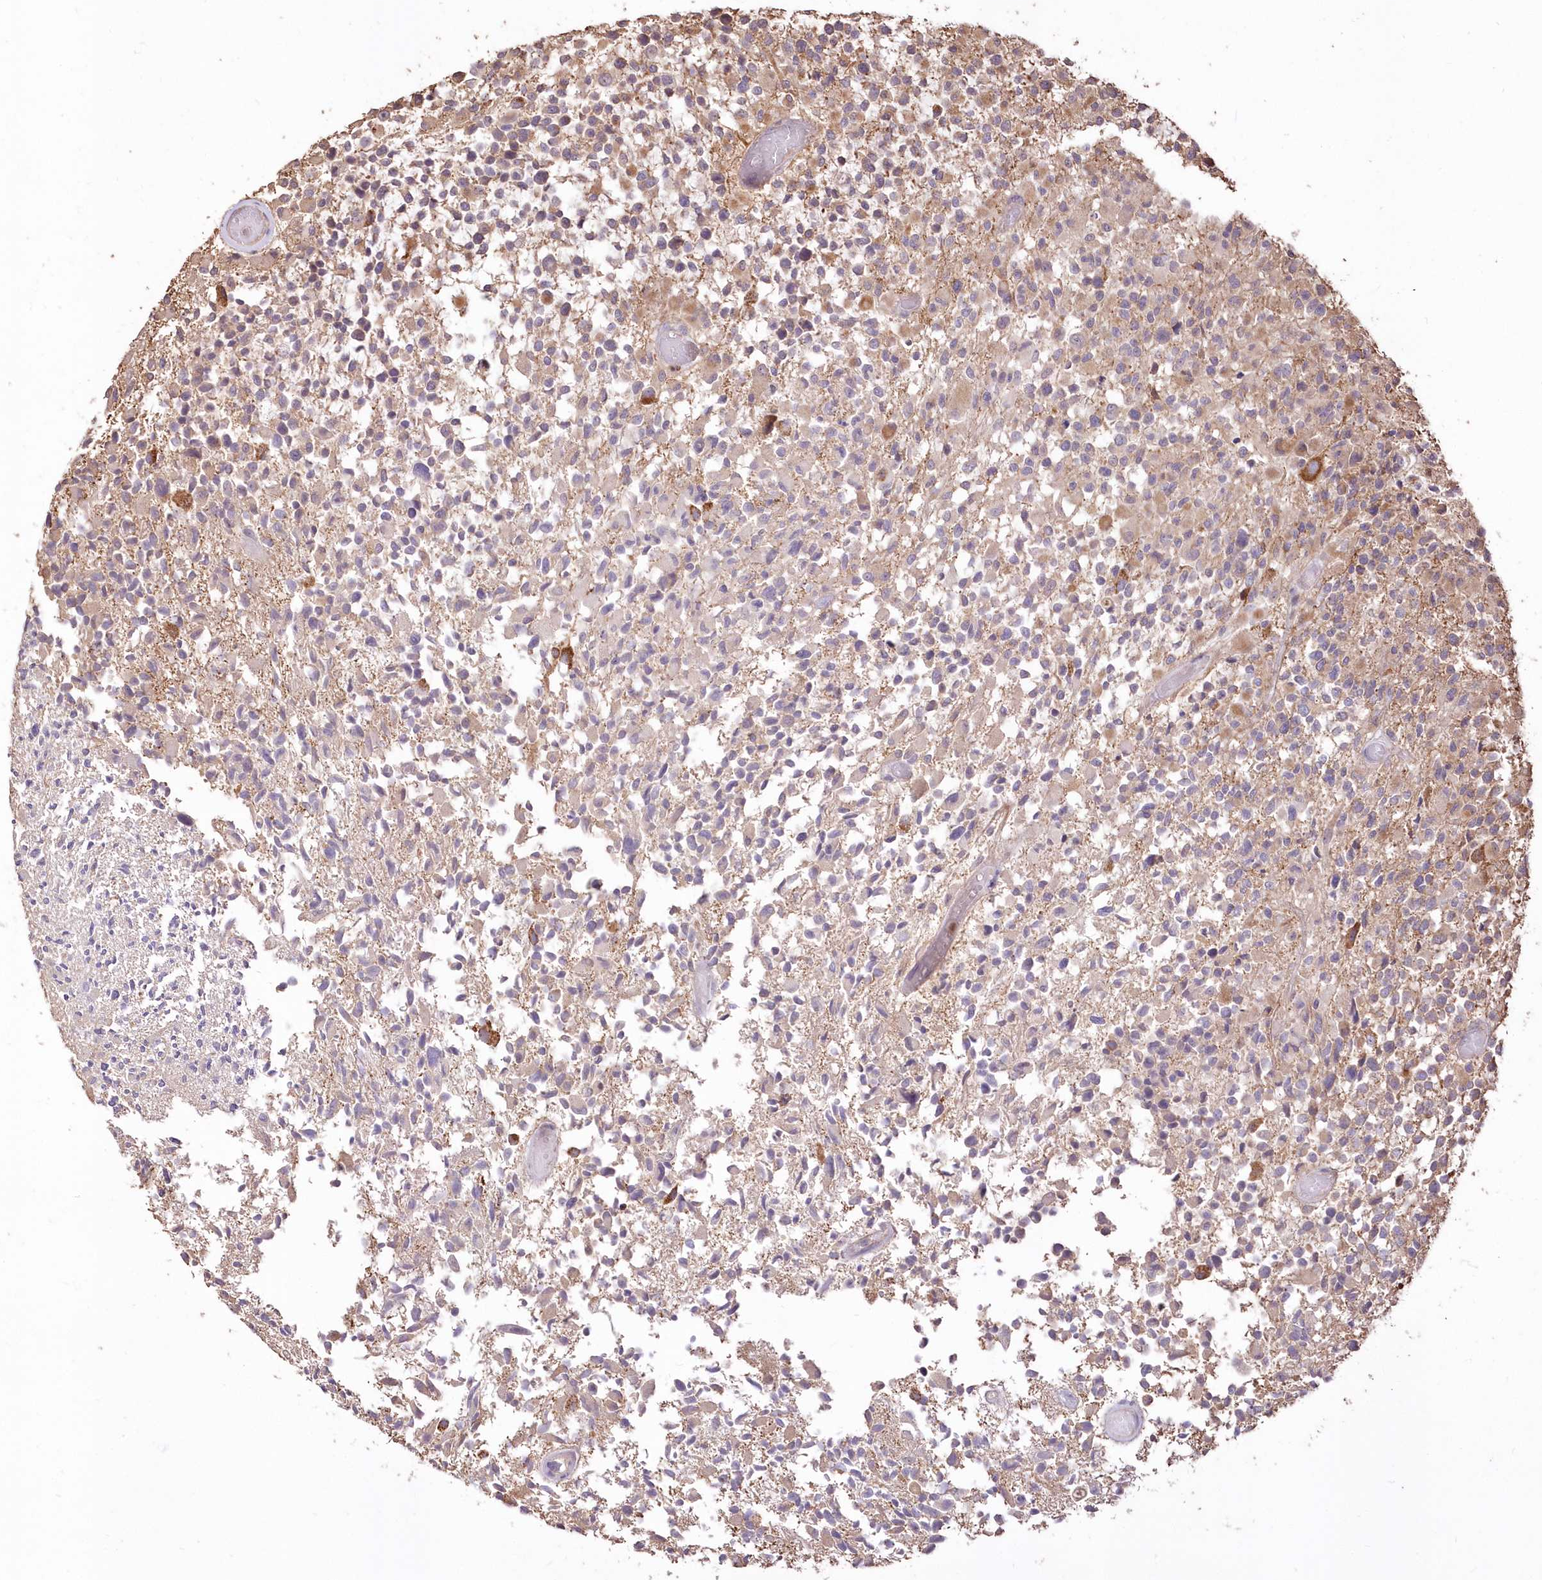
{"staining": {"intensity": "moderate", "quantity": "<25%", "location": "cytoplasmic/membranous"}, "tissue": "glioma", "cell_type": "Tumor cells", "image_type": "cancer", "snomed": [{"axis": "morphology", "description": "Glioma, malignant, High grade"}, {"axis": "morphology", "description": "Glioblastoma, NOS"}, {"axis": "topography", "description": "Brain"}], "caption": "Immunohistochemical staining of human glioma displays low levels of moderate cytoplasmic/membranous staining in approximately <25% of tumor cells.", "gene": "STK17B", "patient": {"sex": "male", "age": 60}}